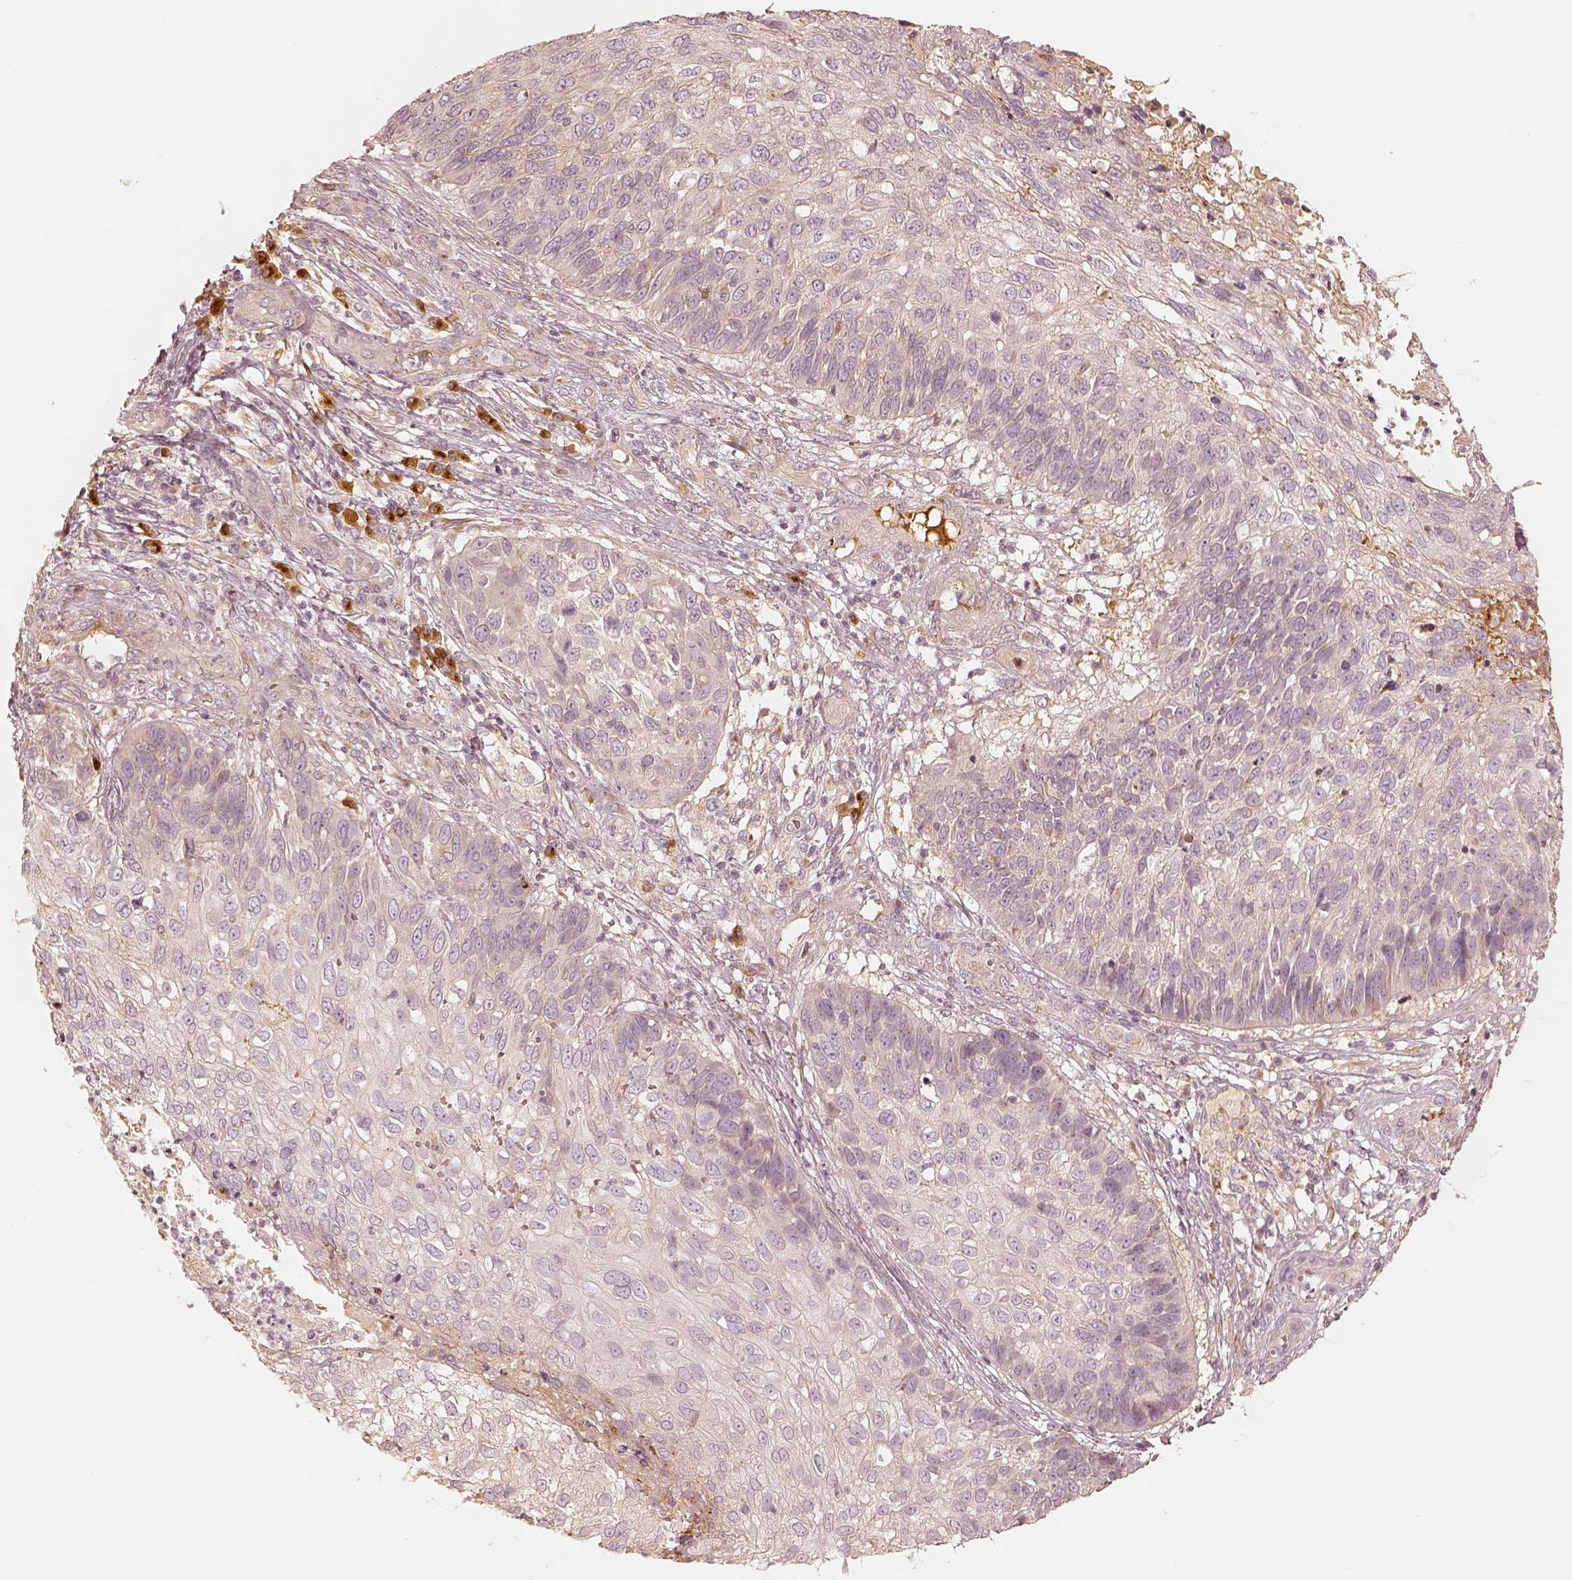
{"staining": {"intensity": "negative", "quantity": "none", "location": "none"}, "tissue": "skin cancer", "cell_type": "Tumor cells", "image_type": "cancer", "snomed": [{"axis": "morphology", "description": "Squamous cell carcinoma, NOS"}, {"axis": "topography", "description": "Skin"}], "caption": "Skin cancer was stained to show a protein in brown. There is no significant staining in tumor cells.", "gene": "GORASP2", "patient": {"sex": "male", "age": 92}}